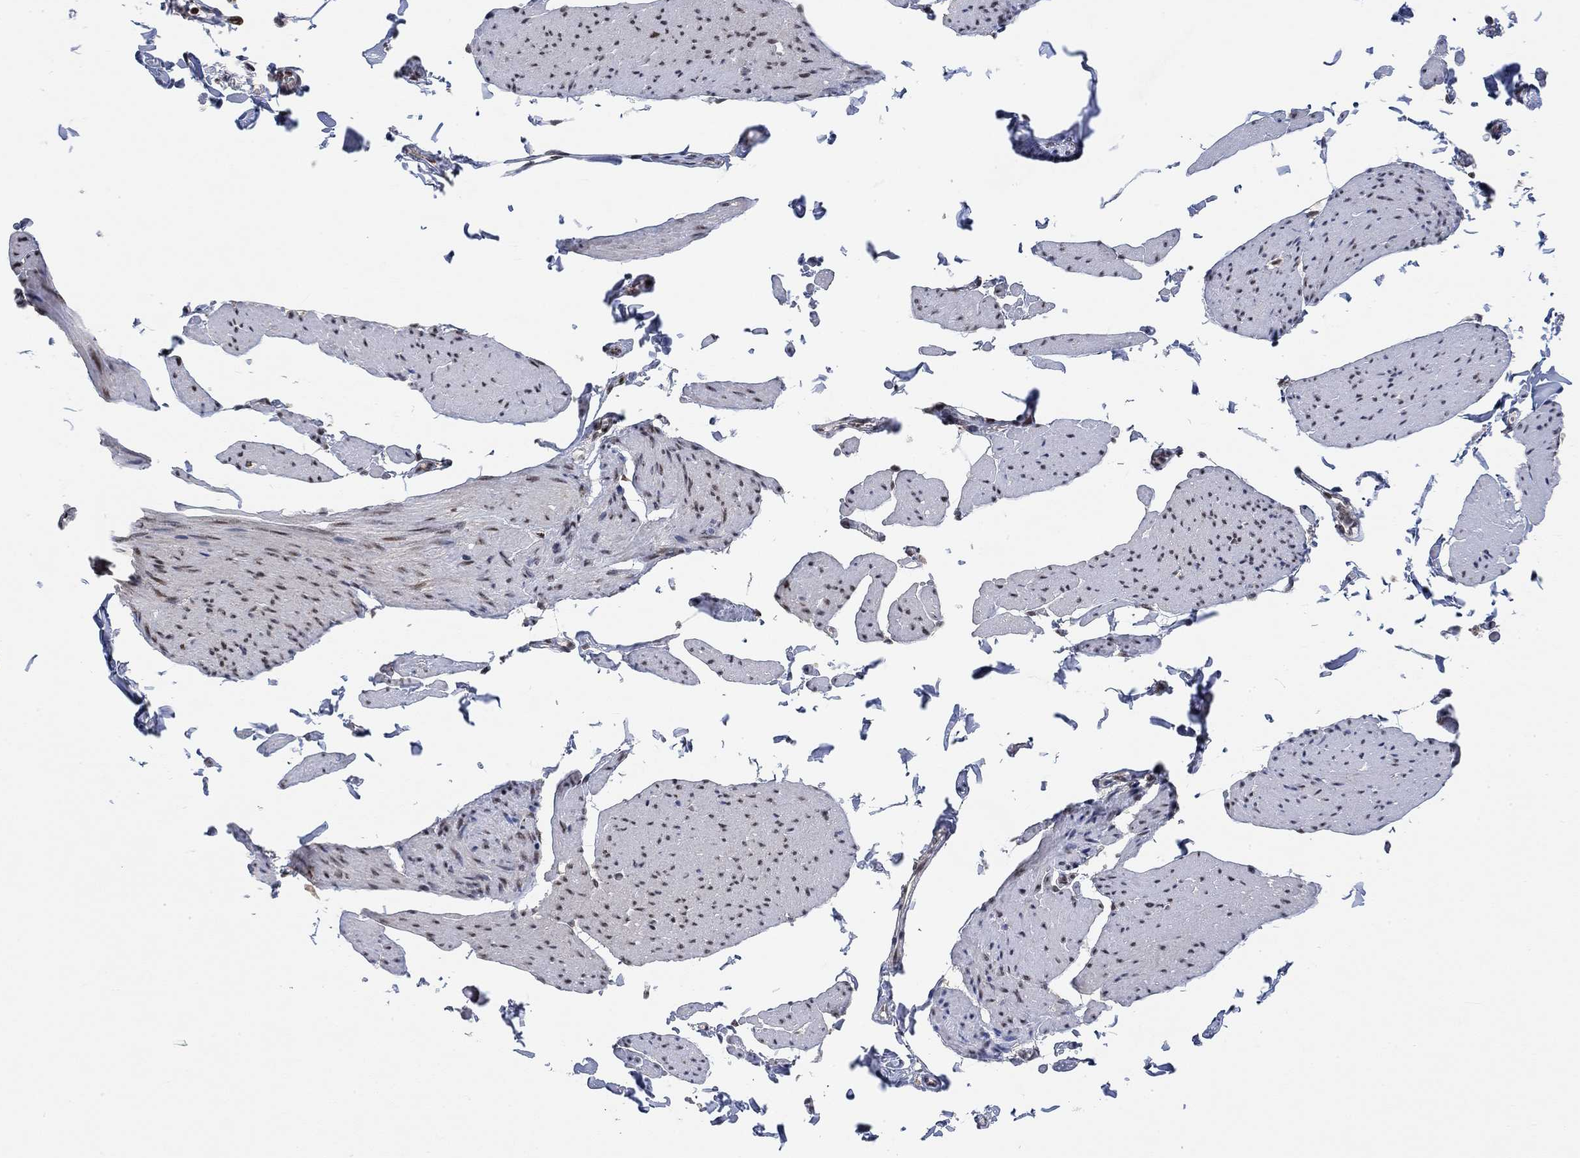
{"staining": {"intensity": "negative", "quantity": "none", "location": "none"}, "tissue": "smooth muscle", "cell_type": "Smooth muscle cells", "image_type": "normal", "snomed": [{"axis": "morphology", "description": "Normal tissue, NOS"}, {"axis": "topography", "description": "Adipose tissue"}, {"axis": "topography", "description": "Smooth muscle"}, {"axis": "topography", "description": "Peripheral nerve tissue"}], "caption": "This is a histopathology image of immunohistochemistry staining of normal smooth muscle, which shows no expression in smooth muscle cells. The staining is performed using DAB brown chromogen with nuclei counter-stained in using hematoxylin.", "gene": "THAP8", "patient": {"sex": "male", "age": 83}}